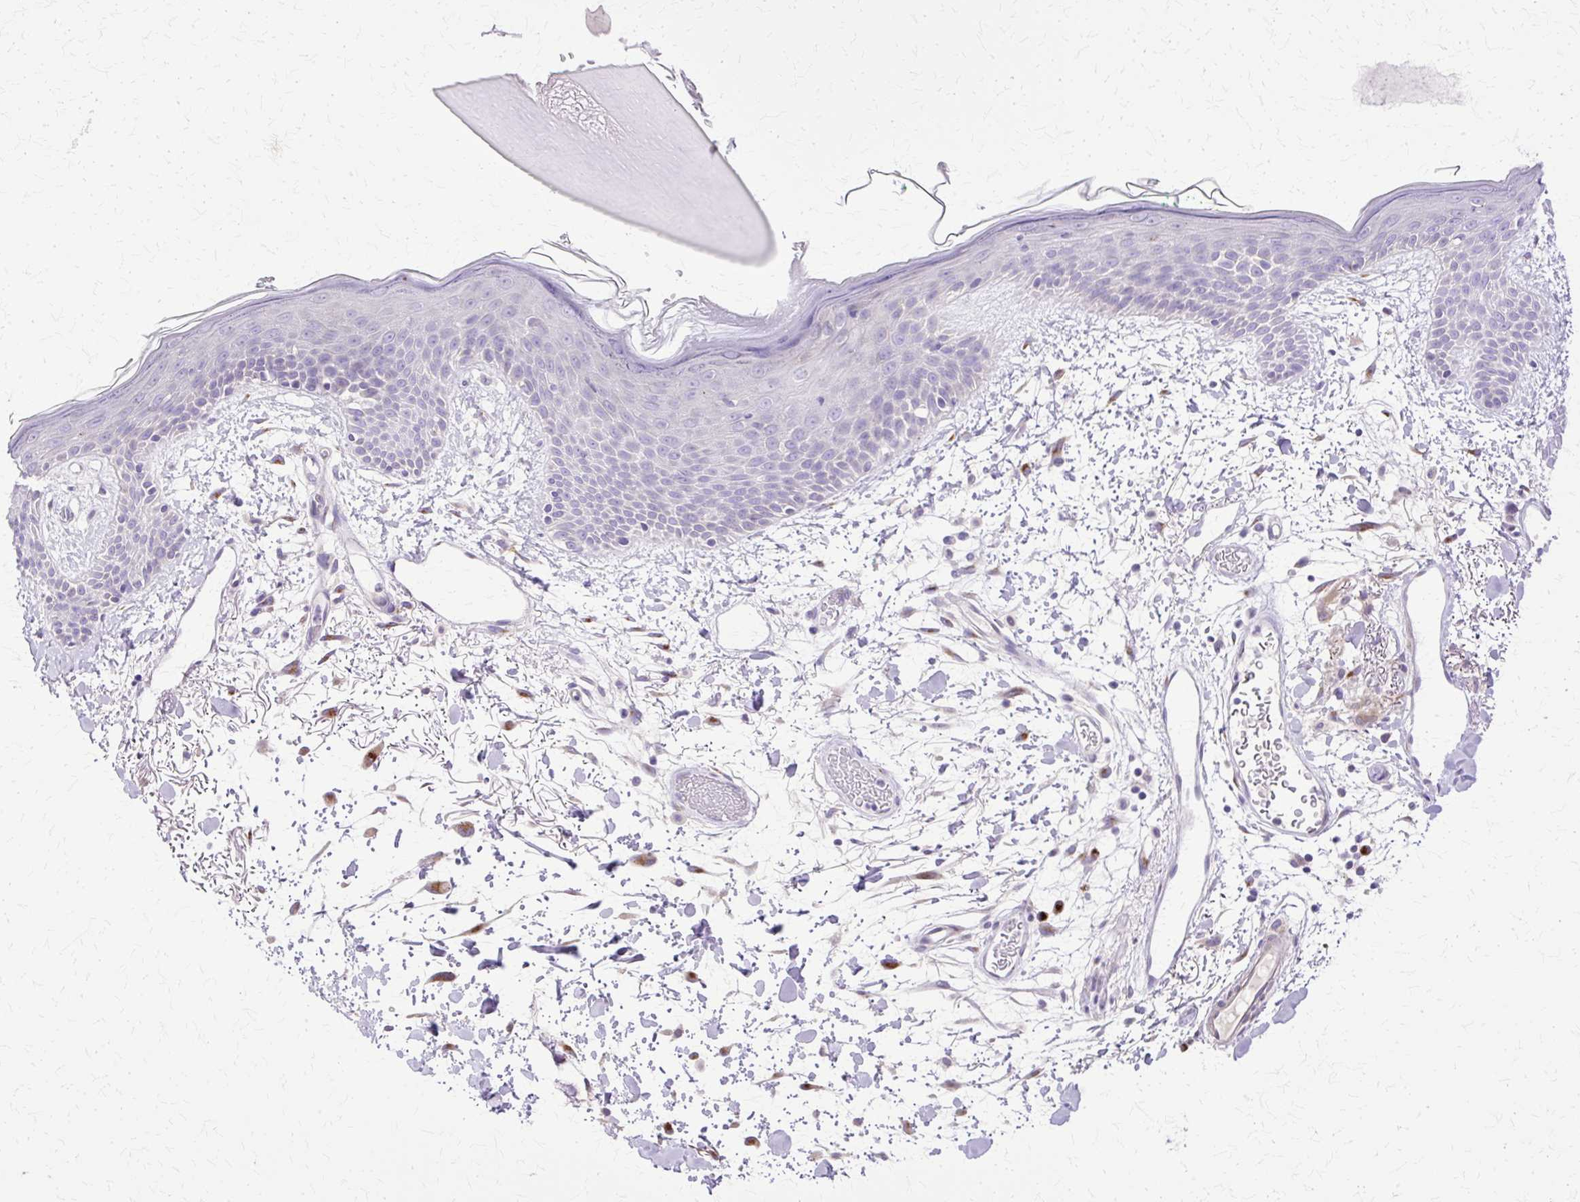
{"staining": {"intensity": "negative", "quantity": "none", "location": "none"}, "tissue": "skin", "cell_type": "Fibroblasts", "image_type": "normal", "snomed": [{"axis": "morphology", "description": "Normal tissue, NOS"}, {"axis": "topography", "description": "Skin"}], "caption": "This is an immunohistochemistry micrograph of benign skin. There is no expression in fibroblasts.", "gene": "TBC1D3B", "patient": {"sex": "male", "age": 79}}